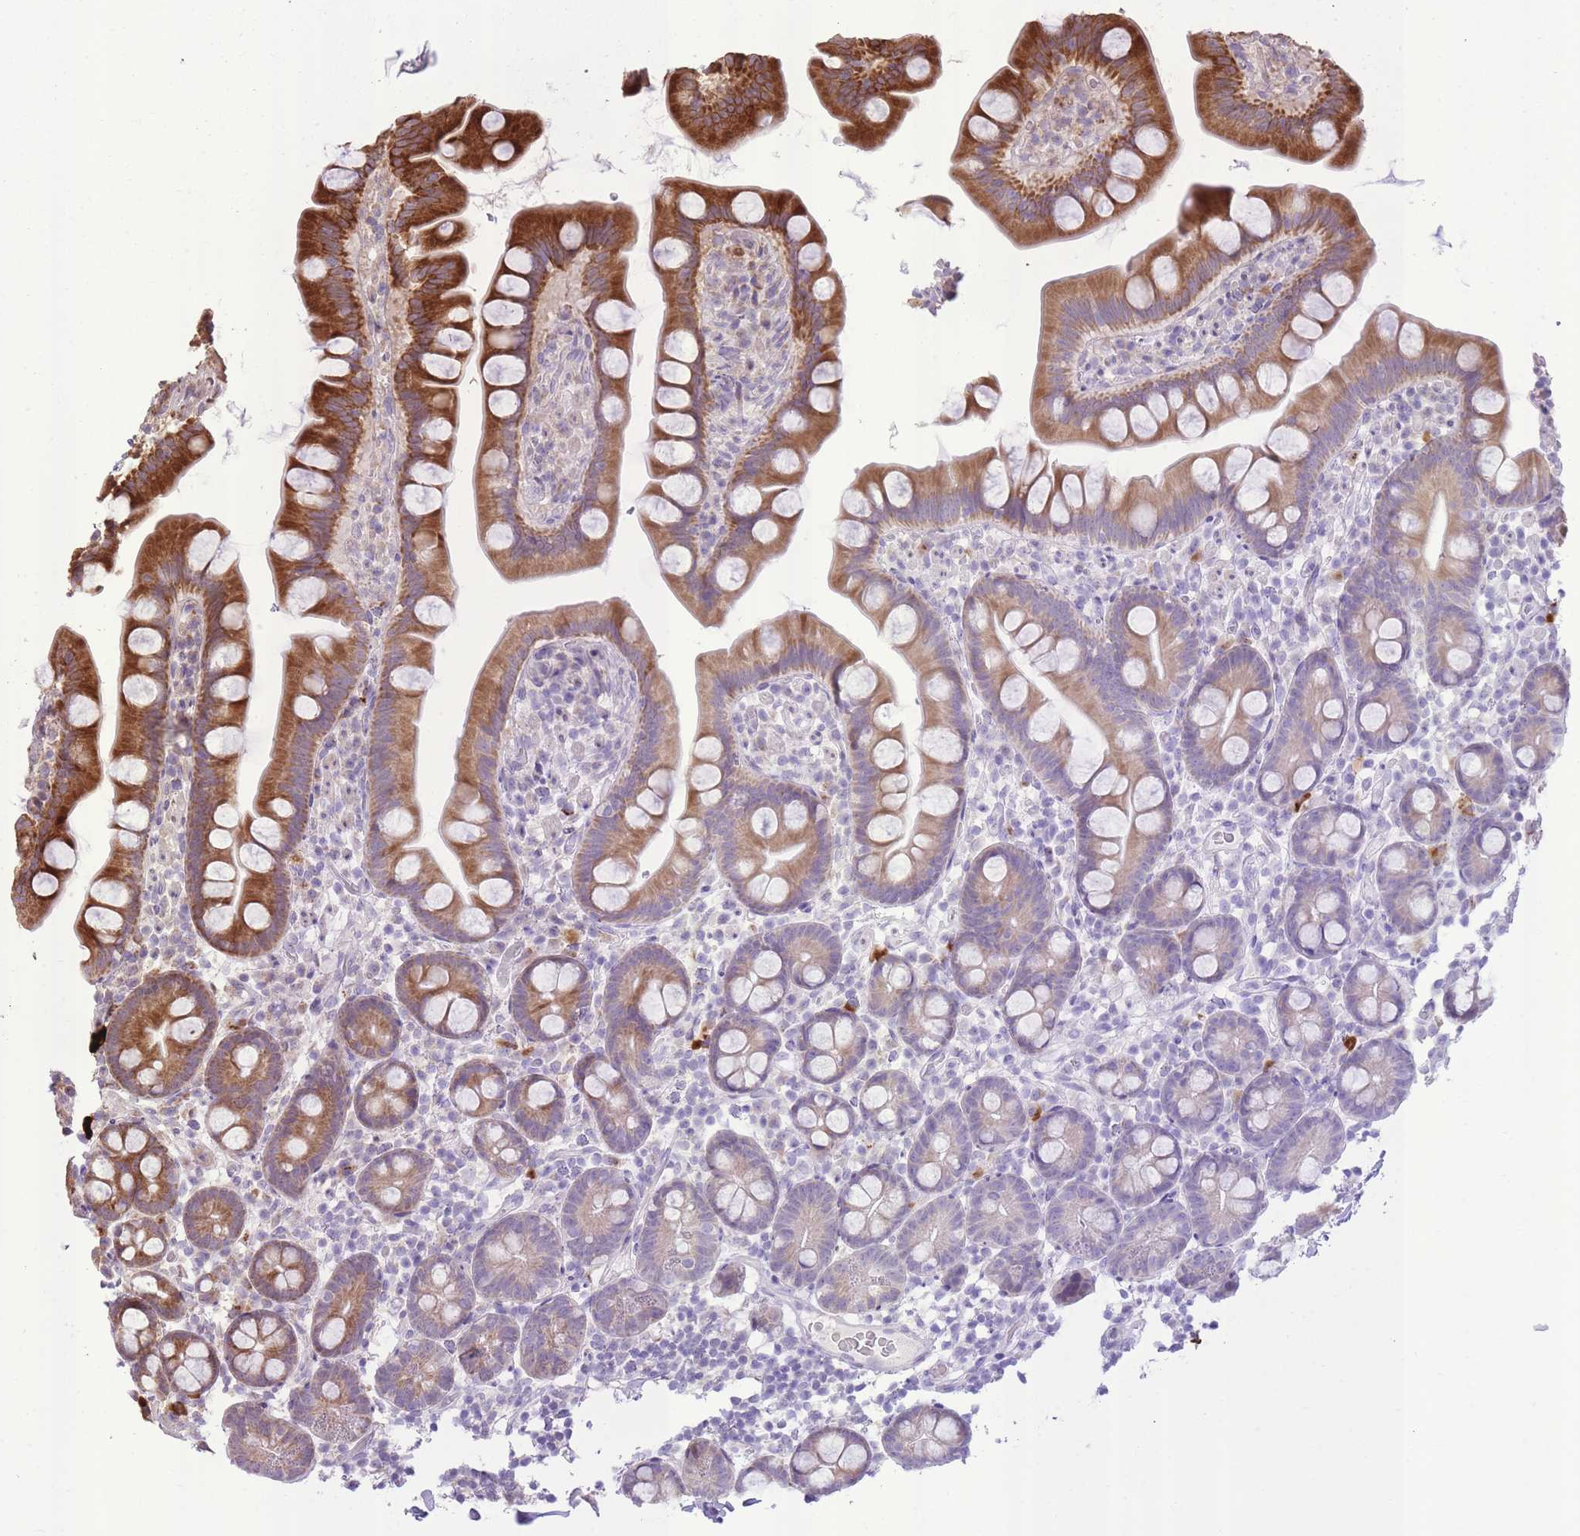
{"staining": {"intensity": "strong", "quantity": "<25%", "location": "cytoplasmic/membranous"}, "tissue": "small intestine", "cell_type": "Glandular cells", "image_type": "normal", "snomed": [{"axis": "morphology", "description": "Normal tissue, NOS"}, {"axis": "topography", "description": "Small intestine"}], "caption": "This histopathology image shows unremarkable small intestine stained with IHC to label a protein in brown. The cytoplasmic/membranous of glandular cells show strong positivity for the protein. Nuclei are counter-stained blue.", "gene": "SLC4A4", "patient": {"sex": "female", "age": 68}}